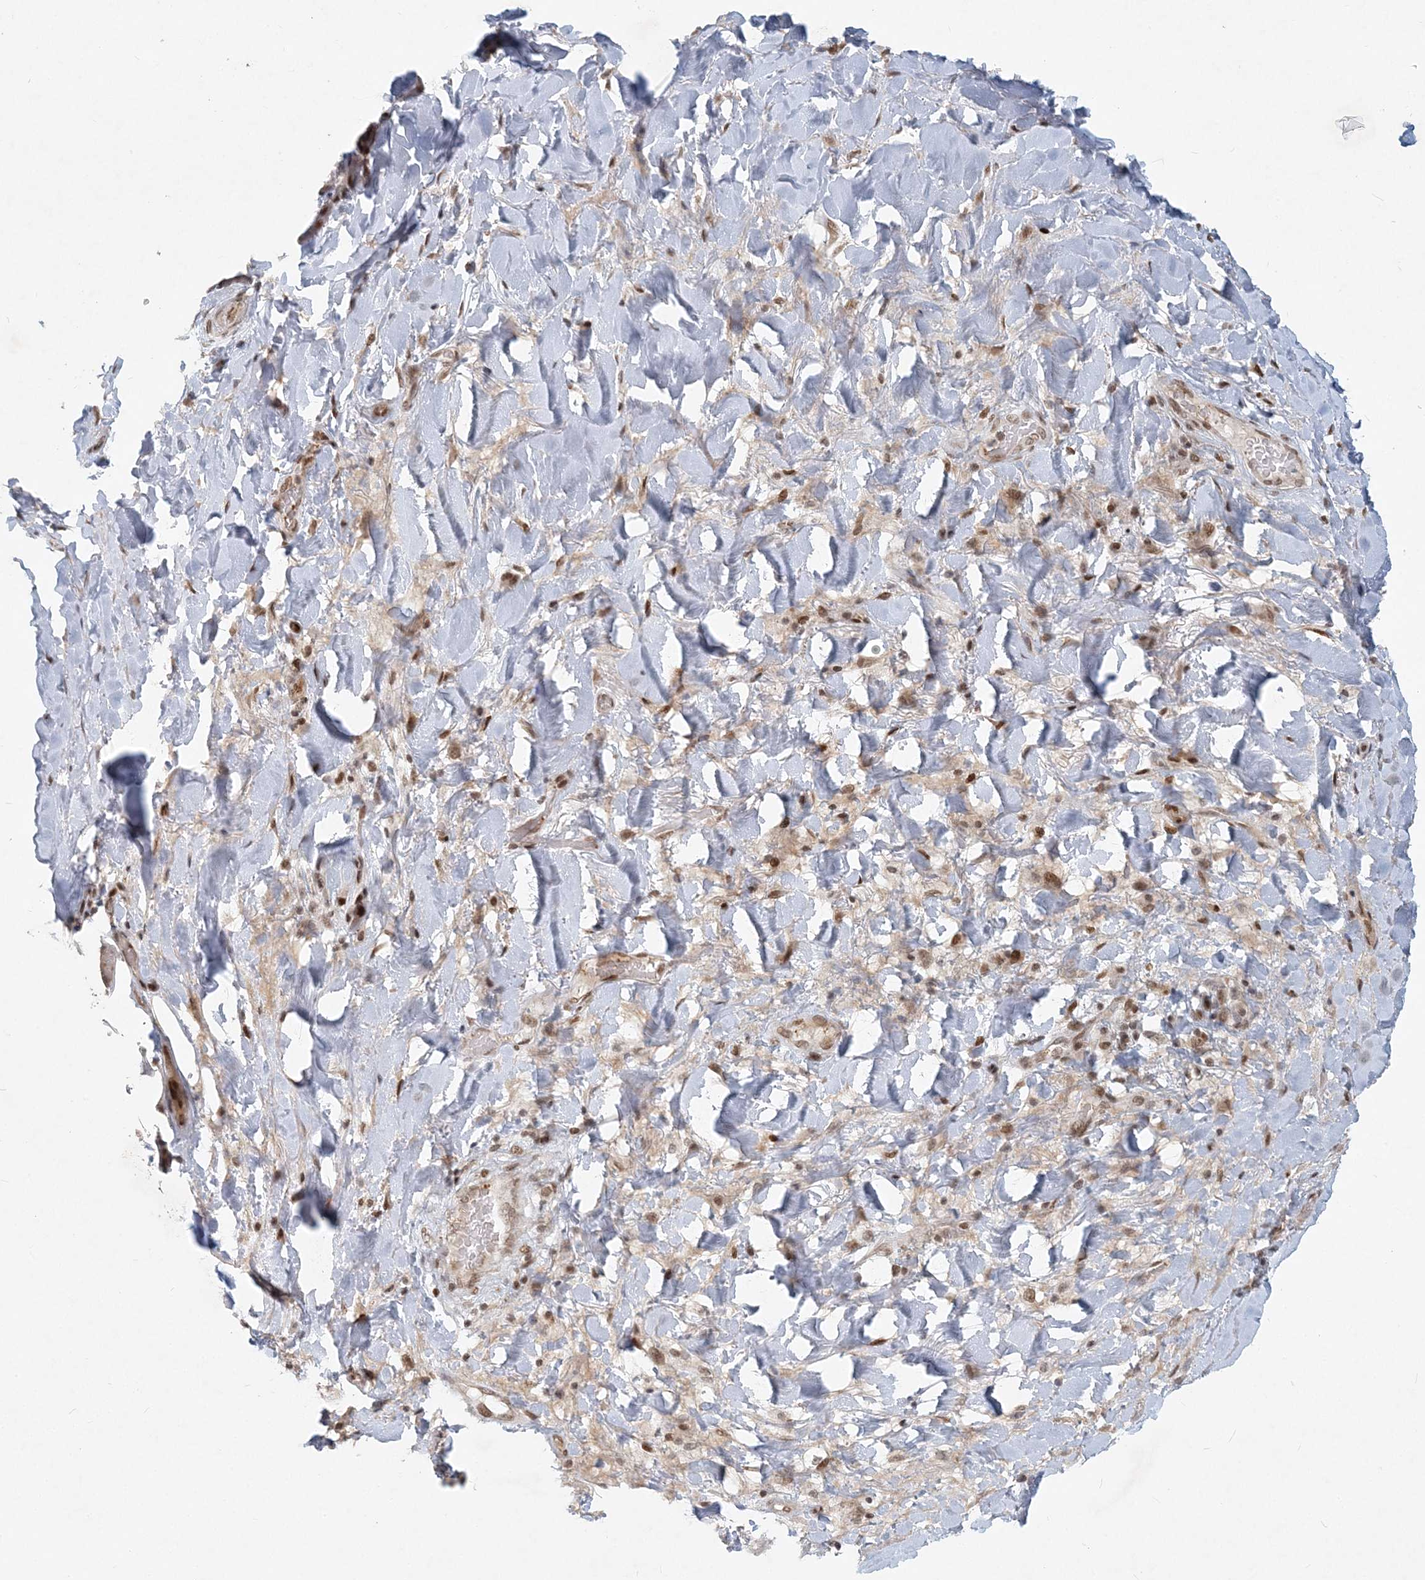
{"staining": {"intensity": "moderate", "quantity": "25%-75%", "location": "nuclear"}, "tissue": "adipose tissue", "cell_type": "Adipocytes", "image_type": "normal", "snomed": [{"axis": "morphology", "description": "Normal tissue, NOS"}, {"axis": "morphology", "description": "Squamous cell carcinoma, NOS"}, {"axis": "topography", "description": "Lymph node"}, {"axis": "topography", "description": "Bronchus"}, {"axis": "topography", "description": "Lung"}], "caption": "Immunohistochemical staining of normal human adipose tissue reveals 25%-75% levels of moderate nuclear protein staining in about 25%-75% of adipocytes. (DAB (3,3'-diaminobenzidine) = brown stain, brightfield microscopy at high magnification).", "gene": "BAZ1B", "patient": {"sex": "male", "age": 66}}